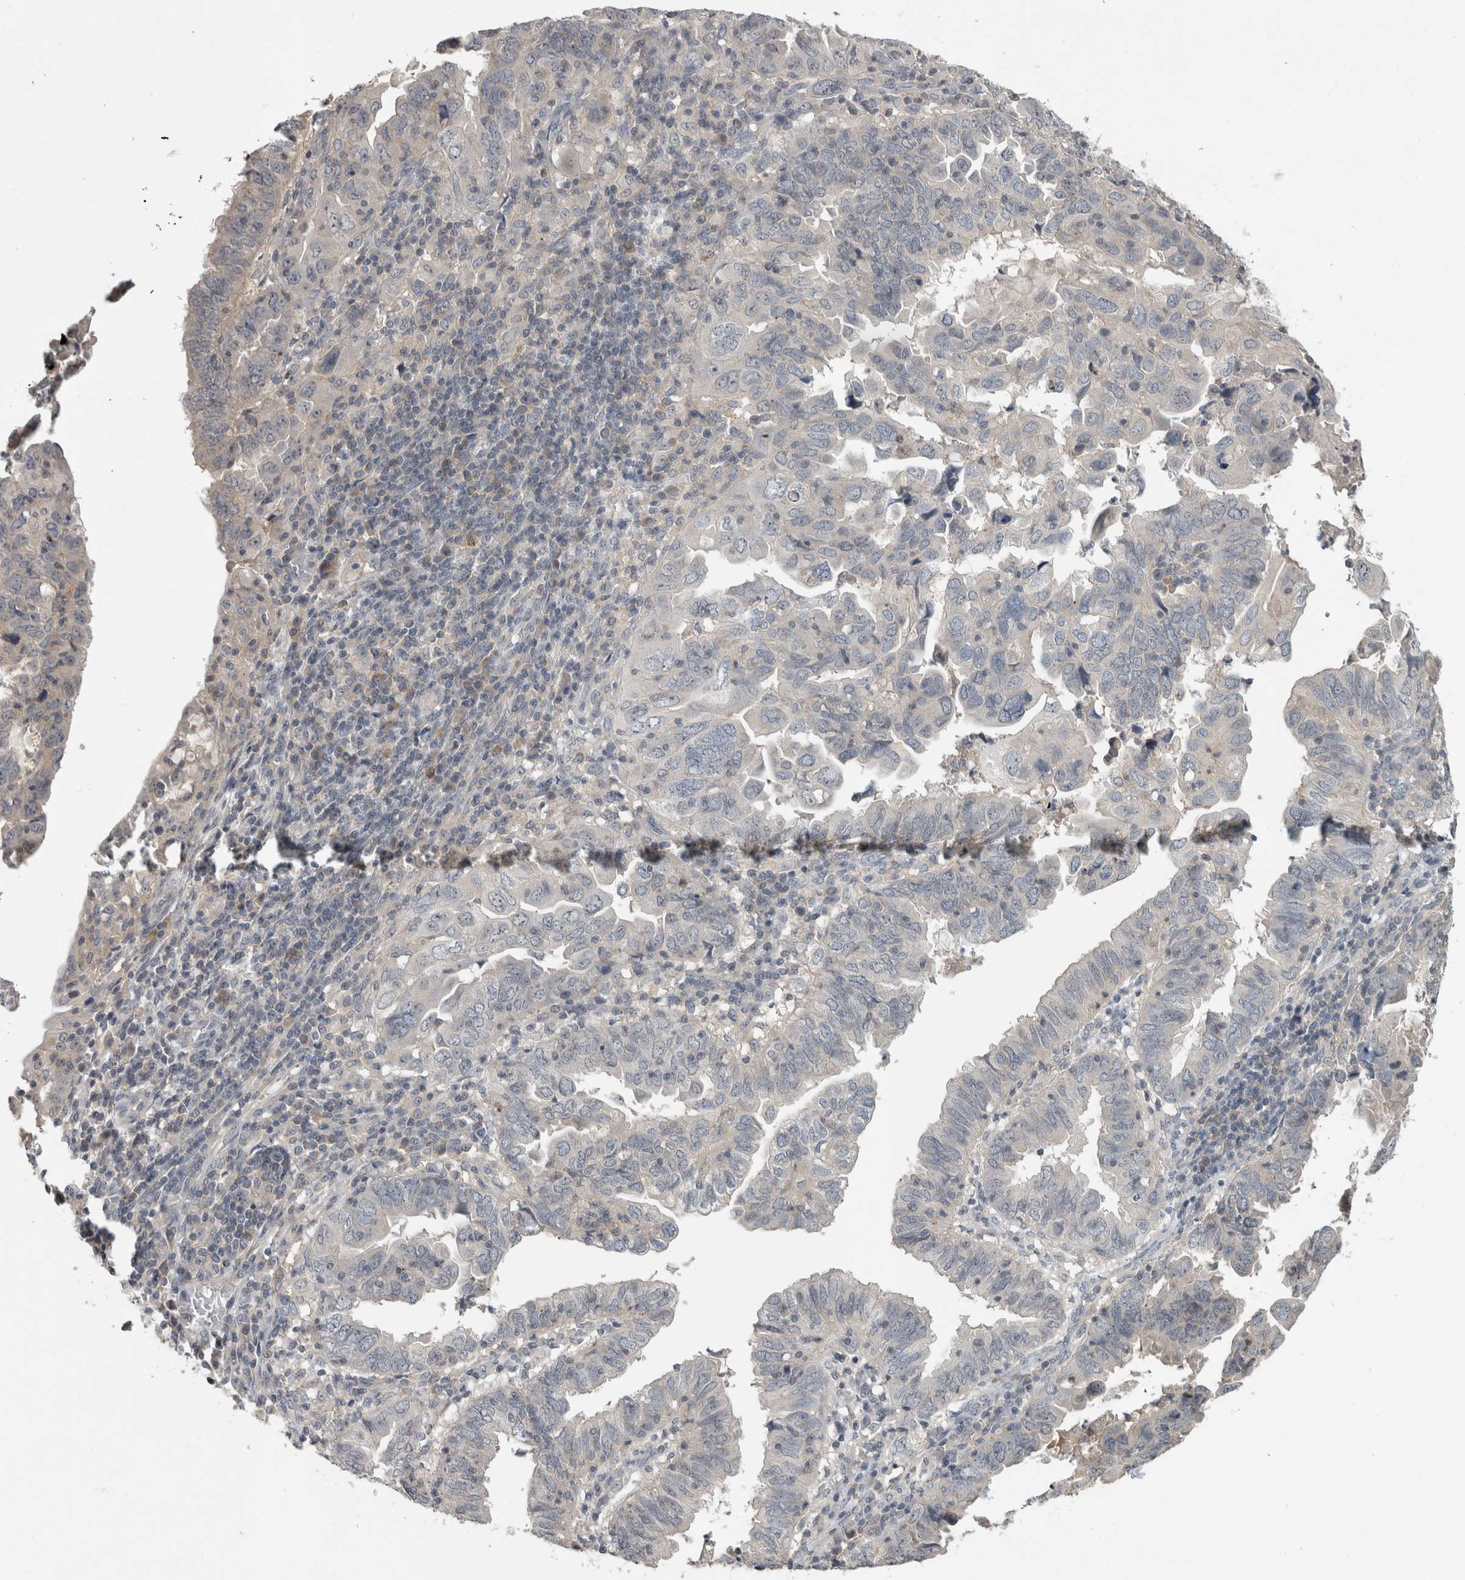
{"staining": {"intensity": "negative", "quantity": "none", "location": "none"}, "tissue": "endometrial cancer", "cell_type": "Tumor cells", "image_type": "cancer", "snomed": [{"axis": "morphology", "description": "Adenocarcinoma, NOS"}, {"axis": "topography", "description": "Uterus"}], "caption": "This is an immunohistochemistry (IHC) micrograph of endometrial adenocarcinoma. There is no staining in tumor cells.", "gene": "RBM28", "patient": {"sex": "female", "age": 77}}